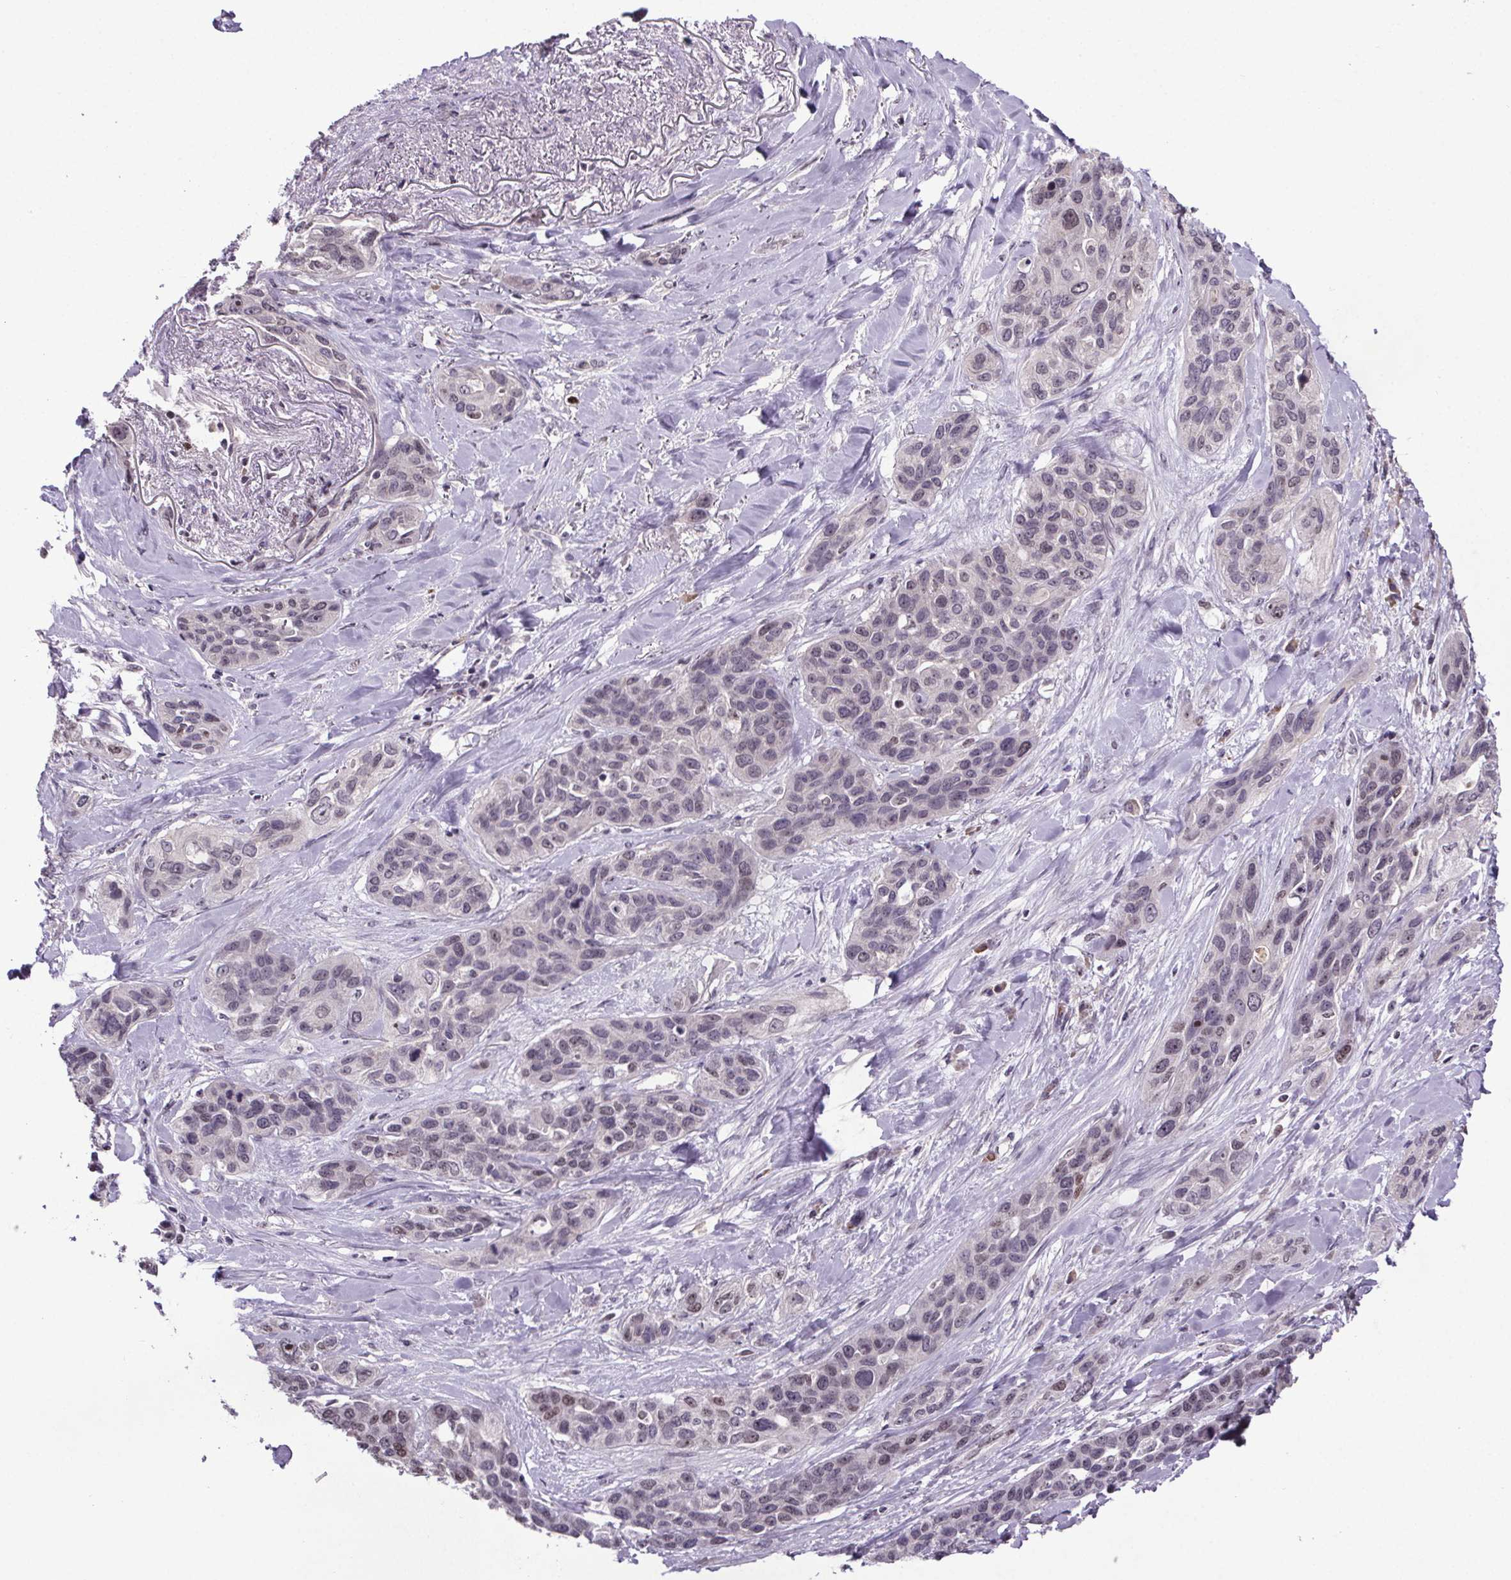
{"staining": {"intensity": "negative", "quantity": "none", "location": "none"}, "tissue": "lung cancer", "cell_type": "Tumor cells", "image_type": "cancer", "snomed": [{"axis": "morphology", "description": "Squamous cell carcinoma, NOS"}, {"axis": "topography", "description": "Lung"}], "caption": "IHC of human lung cancer (squamous cell carcinoma) shows no positivity in tumor cells.", "gene": "ATMIN", "patient": {"sex": "female", "age": 70}}